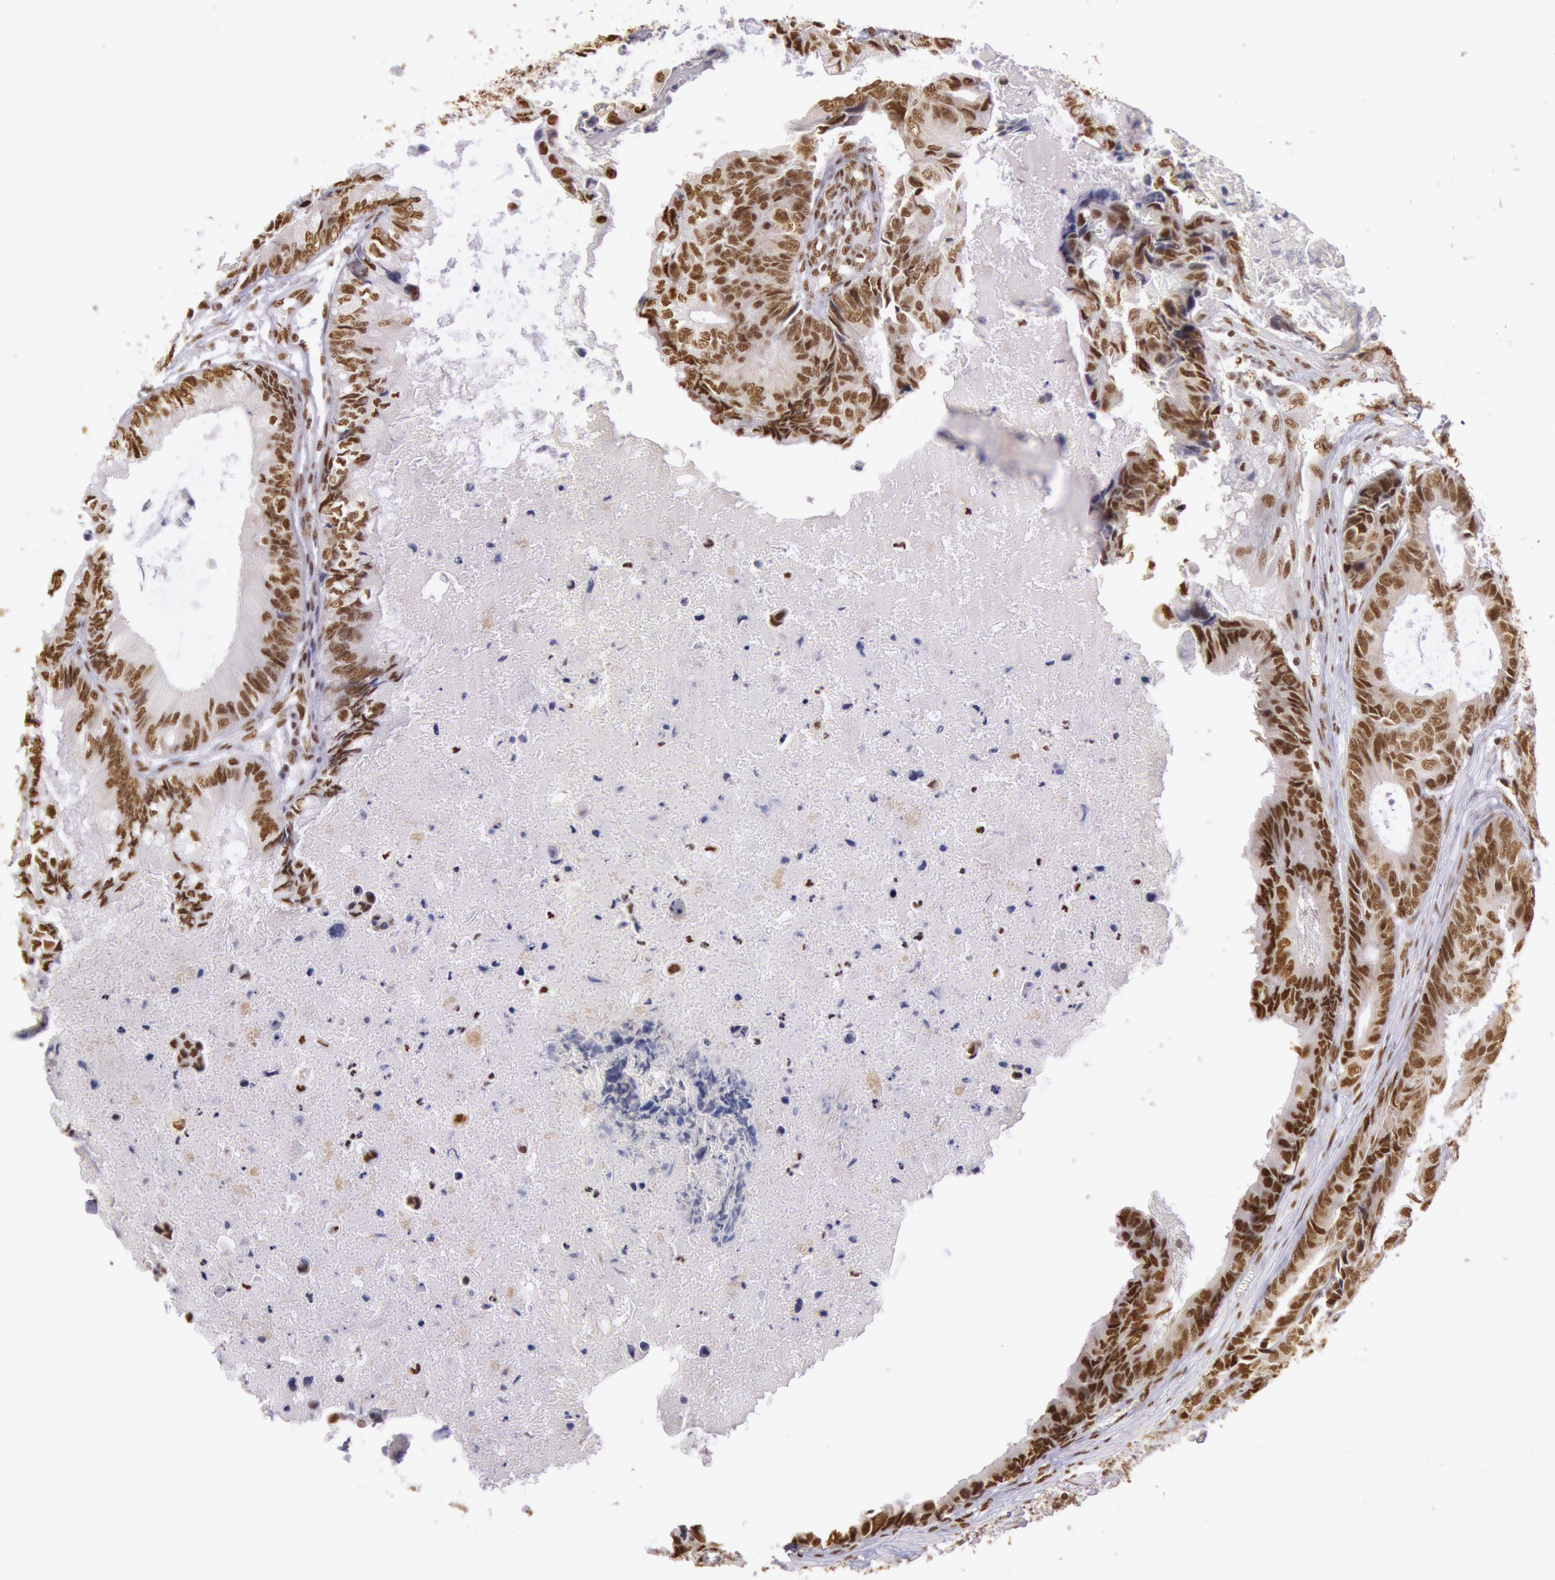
{"staining": {"intensity": "strong", "quantity": ">75%", "location": "nuclear"}, "tissue": "colorectal cancer", "cell_type": "Tumor cells", "image_type": "cancer", "snomed": [{"axis": "morphology", "description": "Adenocarcinoma, NOS"}, {"axis": "topography", "description": "Rectum"}], "caption": "Immunohistochemistry staining of colorectal cancer (adenocarcinoma), which demonstrates high levels of strong nuclear positivity in approximately >75% of tumor cells indicating strong nuclear protein expression. The staining was performed using DAB (3,3'-diaminobenzidine) (brown) for protein detection and nuclei were counterstained in hematoxylin (blue).", "gene": "HNRNPH2", "patient": {"sex": "female", "age": 98}}